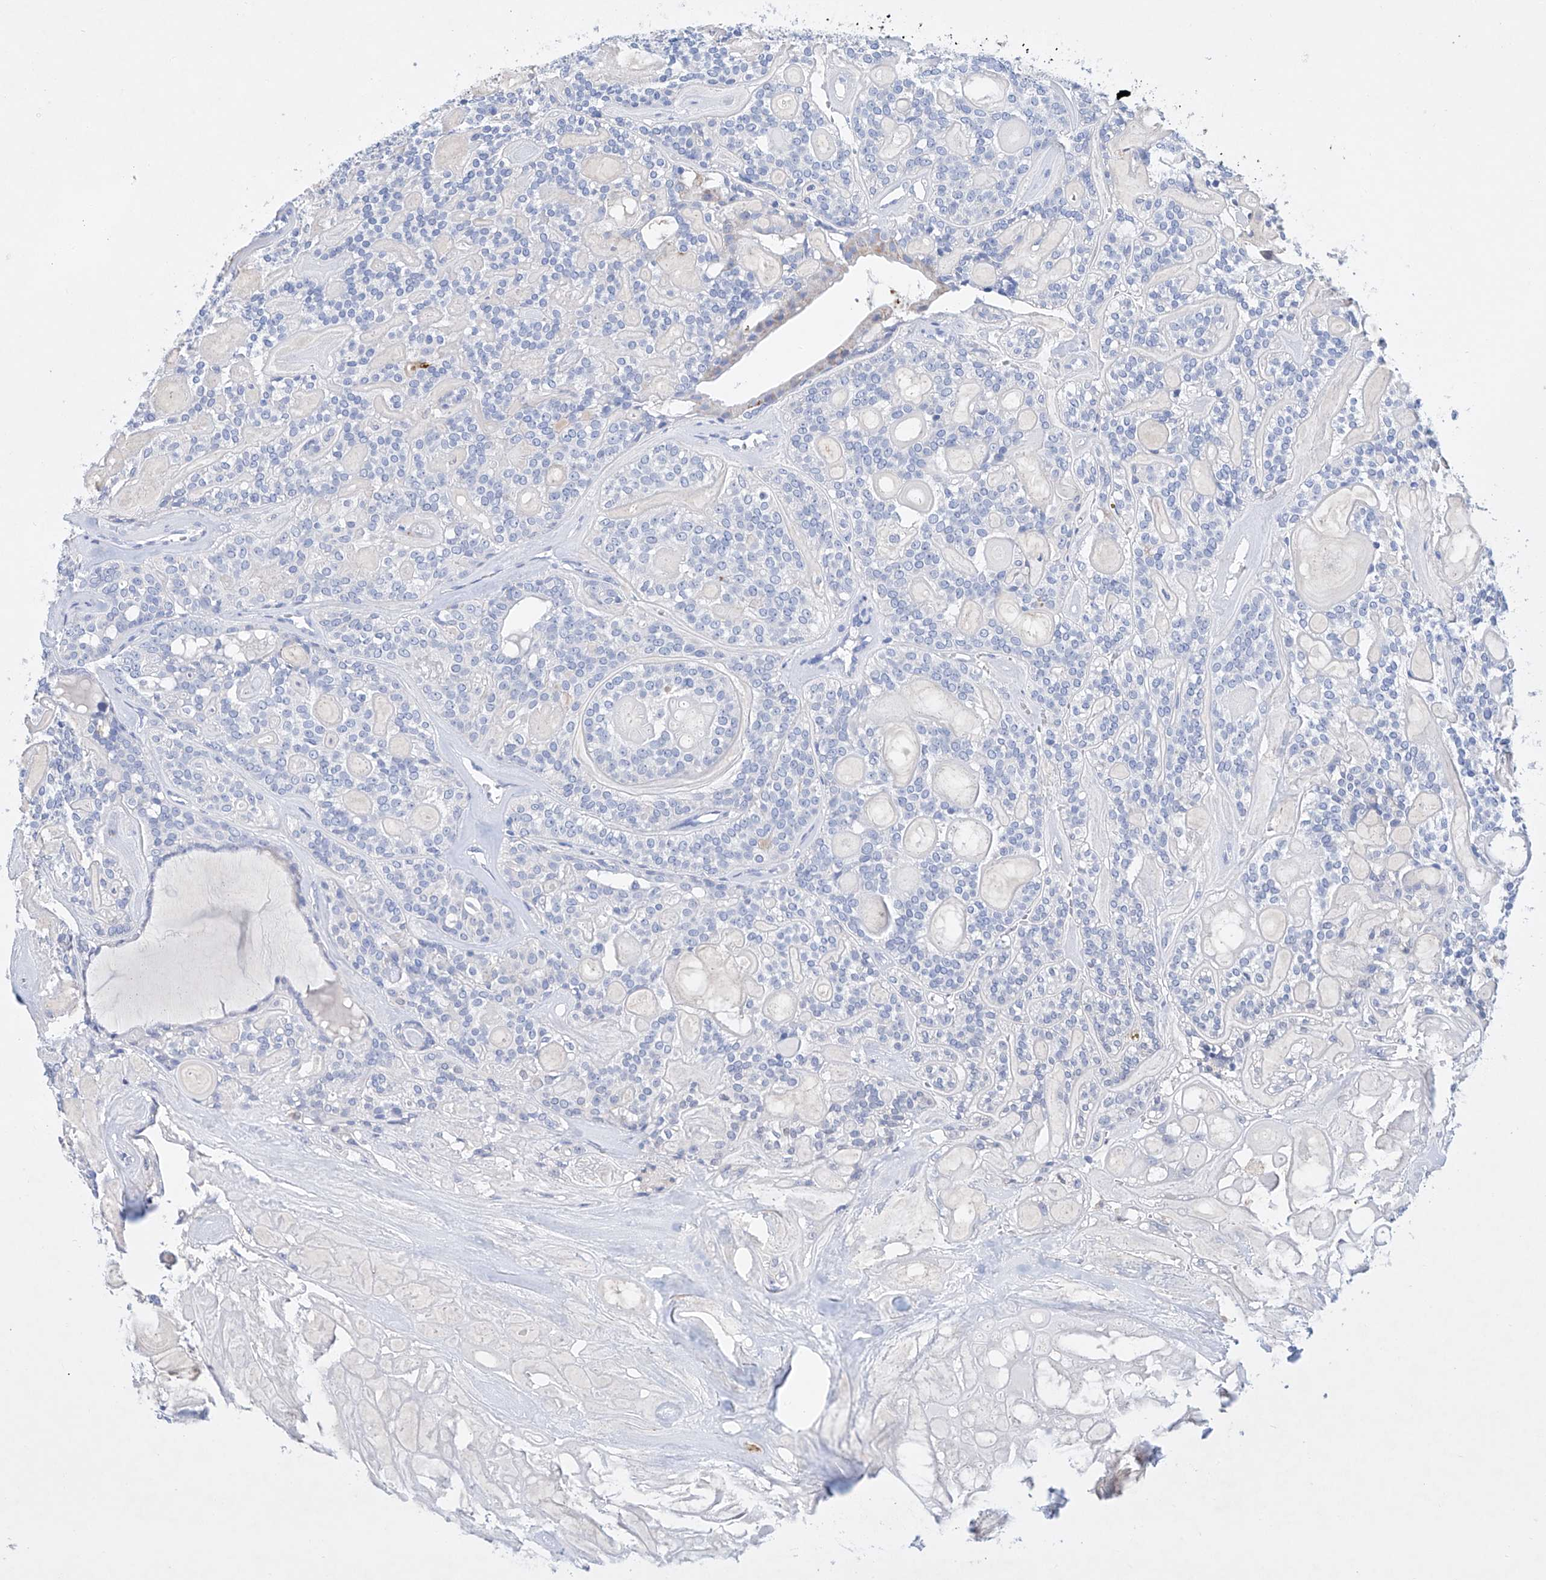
{"staining": {"intensity": "negative", "quantity": "none", "location": "none"}, "tissue": "head and neck cancer", "cell_type": "Tumor cells", "image_type": "cancer", "snomed": [{"axis": "morphology", "description": "Adenocarcinoma, NOS"}, {"axis": "topography", "description": "Head-Neck"}], "caption": "DAB (3,3'-diaminobenzidine) immunohistochemical staining of human adenocarcinoma (head and neck) shows no significant positivity in tumor cells. (Immunohistochemistry (ihc), brightfield microscopy, high magnification).", "gene": "LURAP1", "patient": {"sex": "male", "age": 66}}